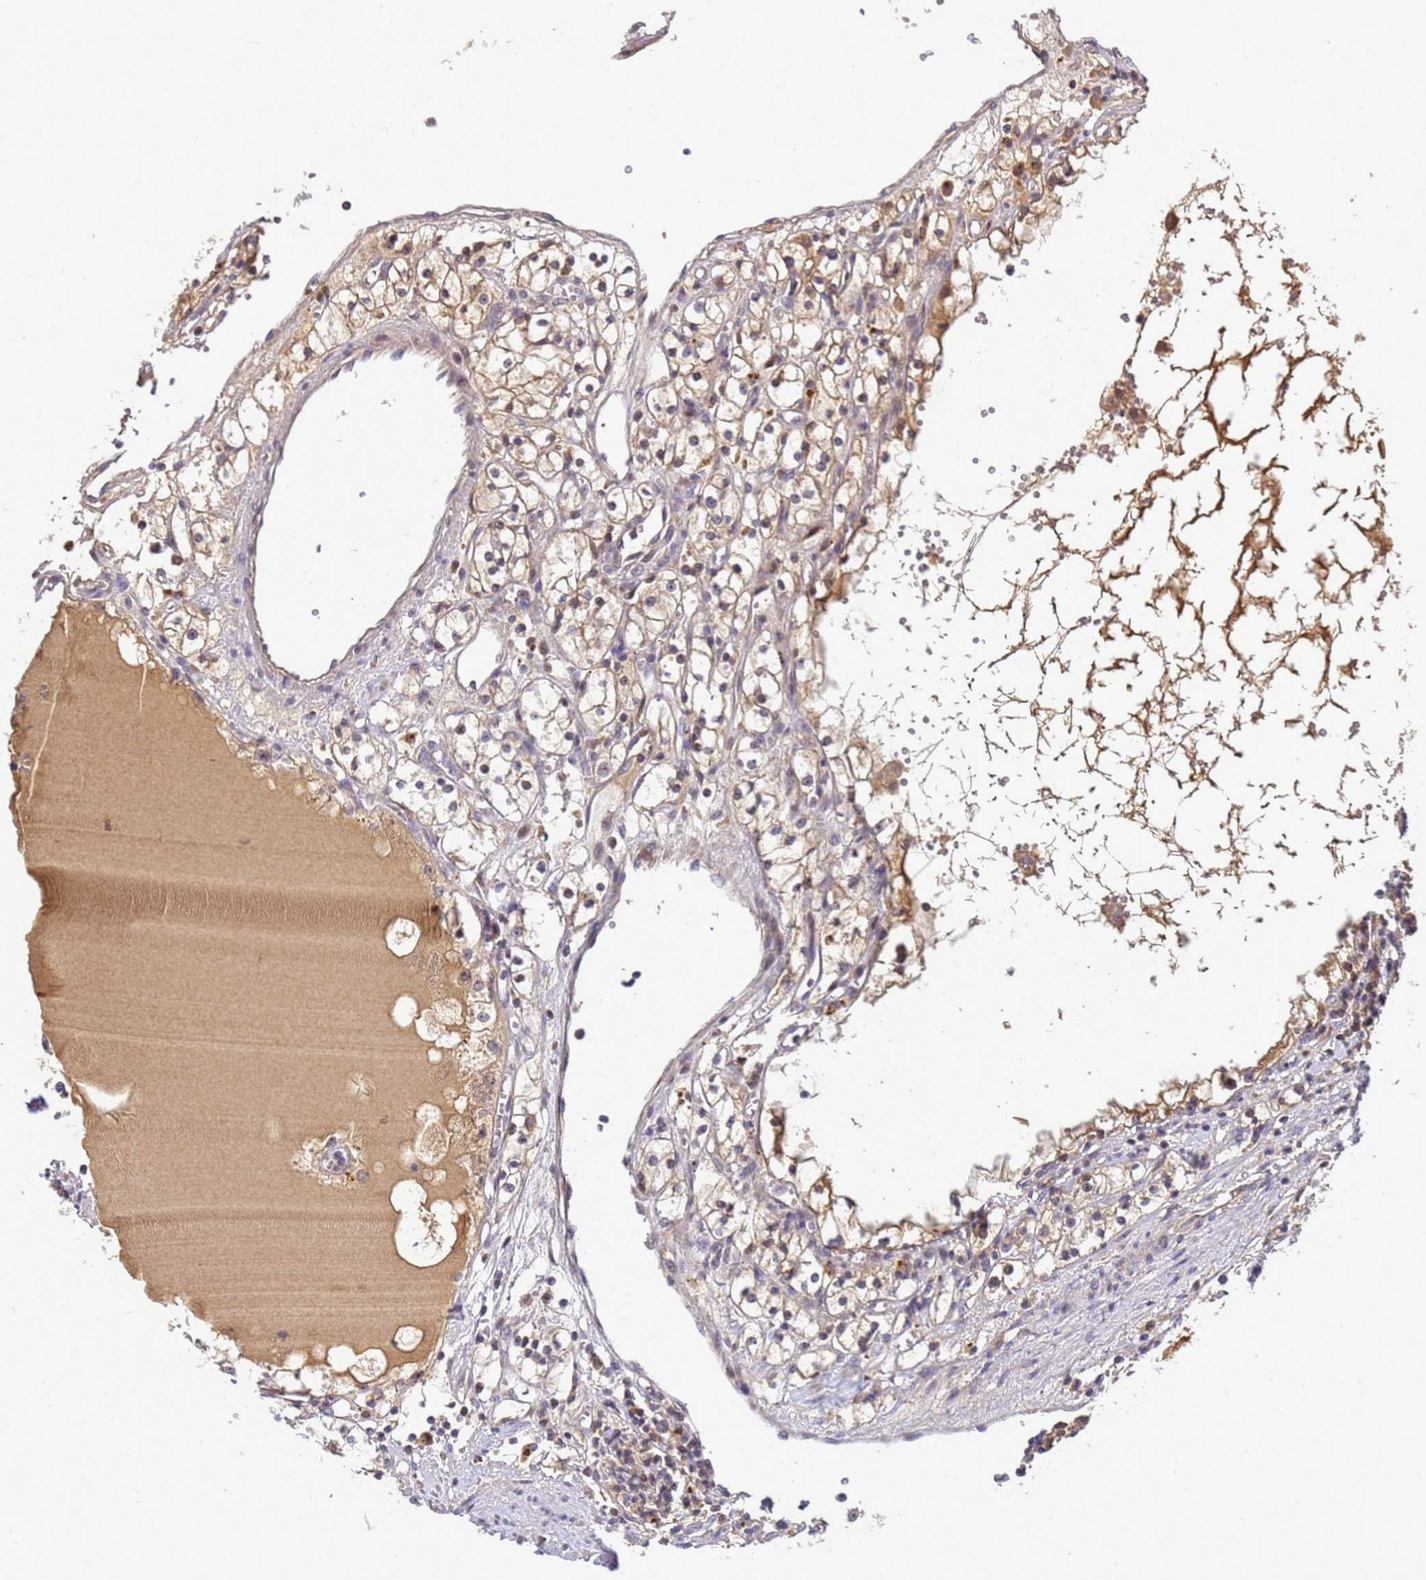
{"staining": {"intensity": "weak", "quantity": ">75%", "location": "cytoplasmic/membranous,nuclear"}, "tissue": "renal cancer", "cell_type": "Tumor cells", "image_type": "cancer", "snomed": [{"axis": "morphology", "description": "Adenocarcinoma, NOS"}, {"axis": "topography", "description": "Kidney"}], "caption": "Weak cytoplasmic/membranous and nuclear staining is seen in approximately >75% of tumor cells in renal cancer (adenocarcinoma). (IHC, brightfield microscopy, high magnification).", "gene": "TMEM74B", "patient": {"sex": "male", "age": 56}}